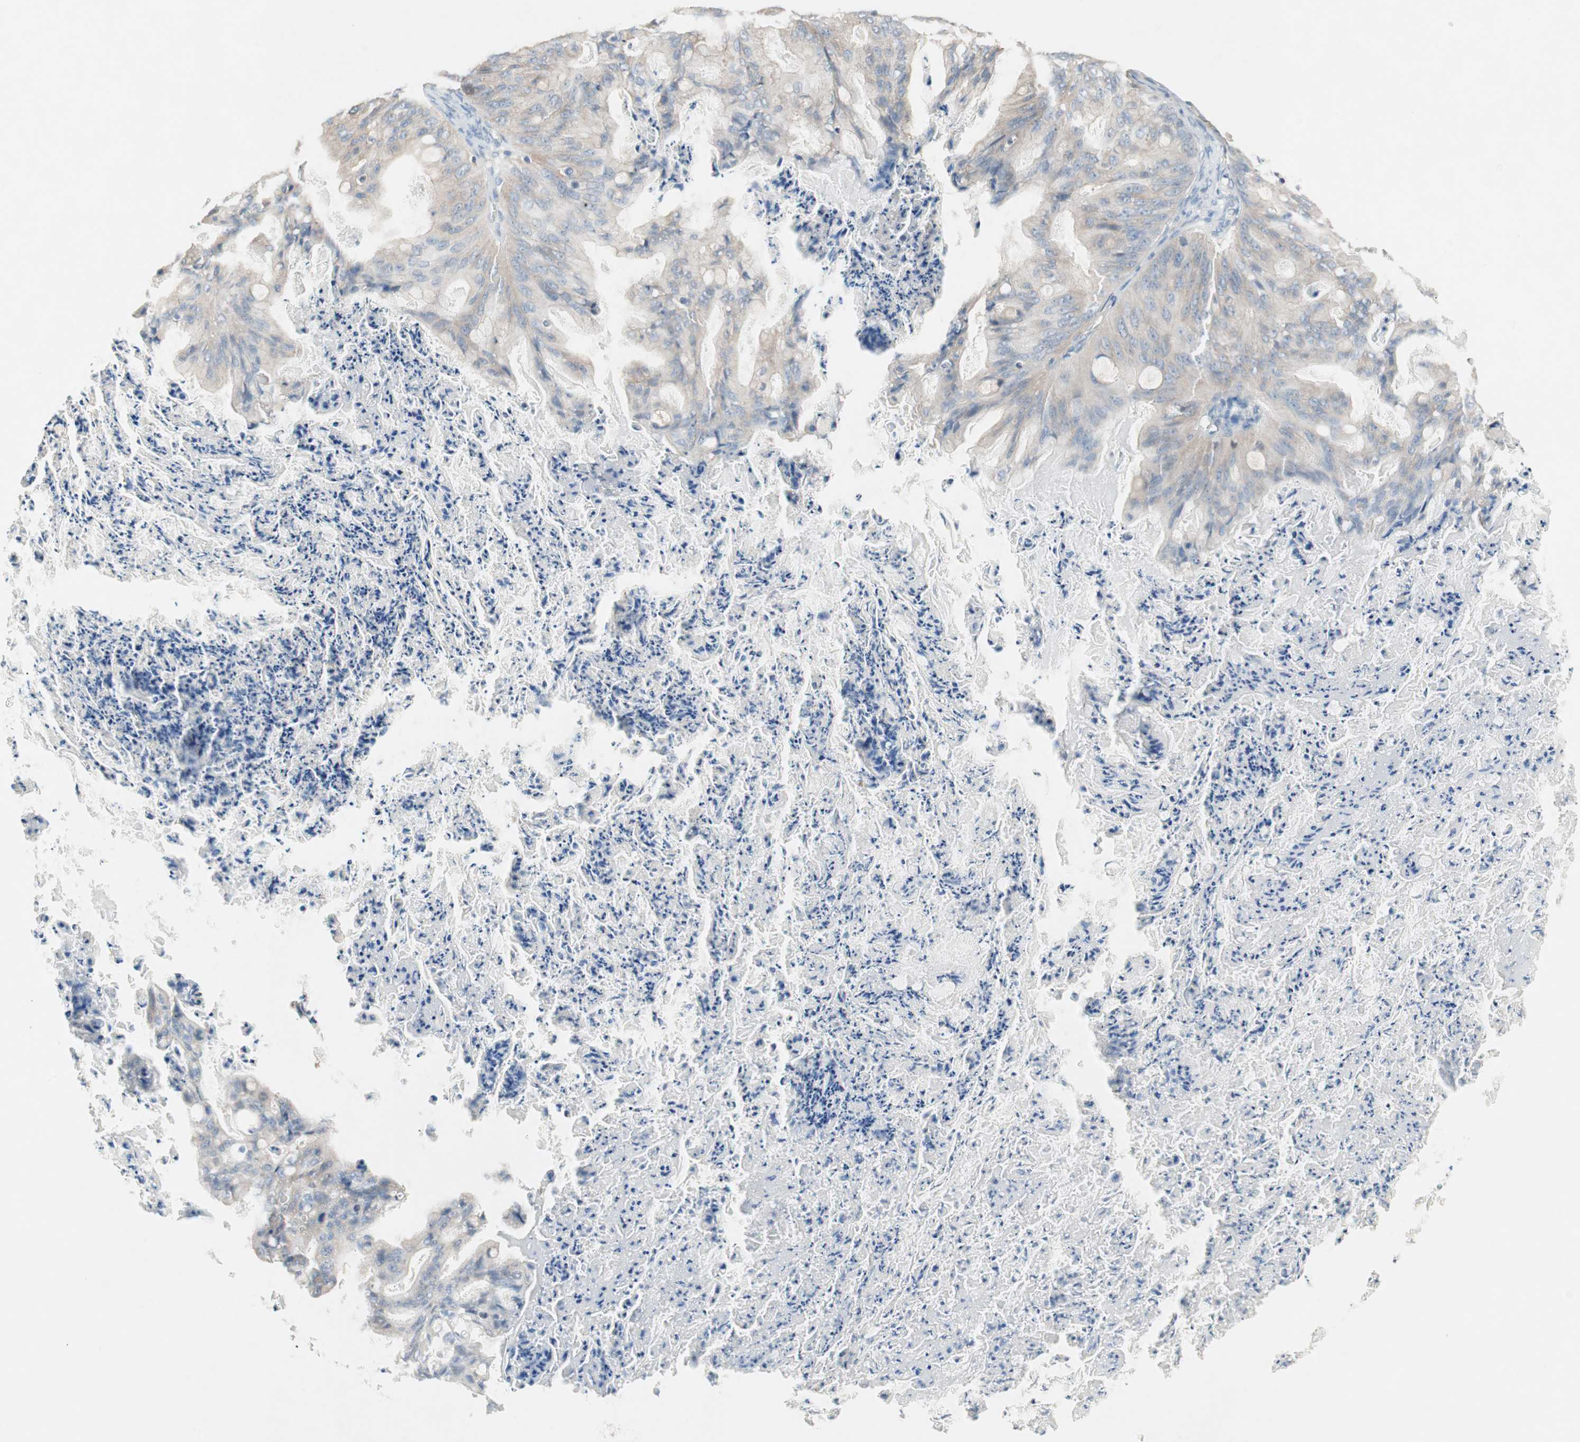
{"staining": {"intensity": "weak", "quantity": "<25%", "location": "cytoplasmic/membranous"}, "tissue": "ovarian cancer", "cell_type": "Tumor cells", "image_type": "cancer", "snomed": [{"axis": "morphology", "description": "Cystadenocarcinoma, mucinous, NOS"}, {"axis": "topography", "description": "Ovary"}], "caption": "IHC photomicrograph of mucinous cystadenocarcinoma (ovarian) stained for a protein (brown), which reveals no positivity in tumor cells.", "gene": "GLUL", "patient": {"sex": "female", "age": 36}}